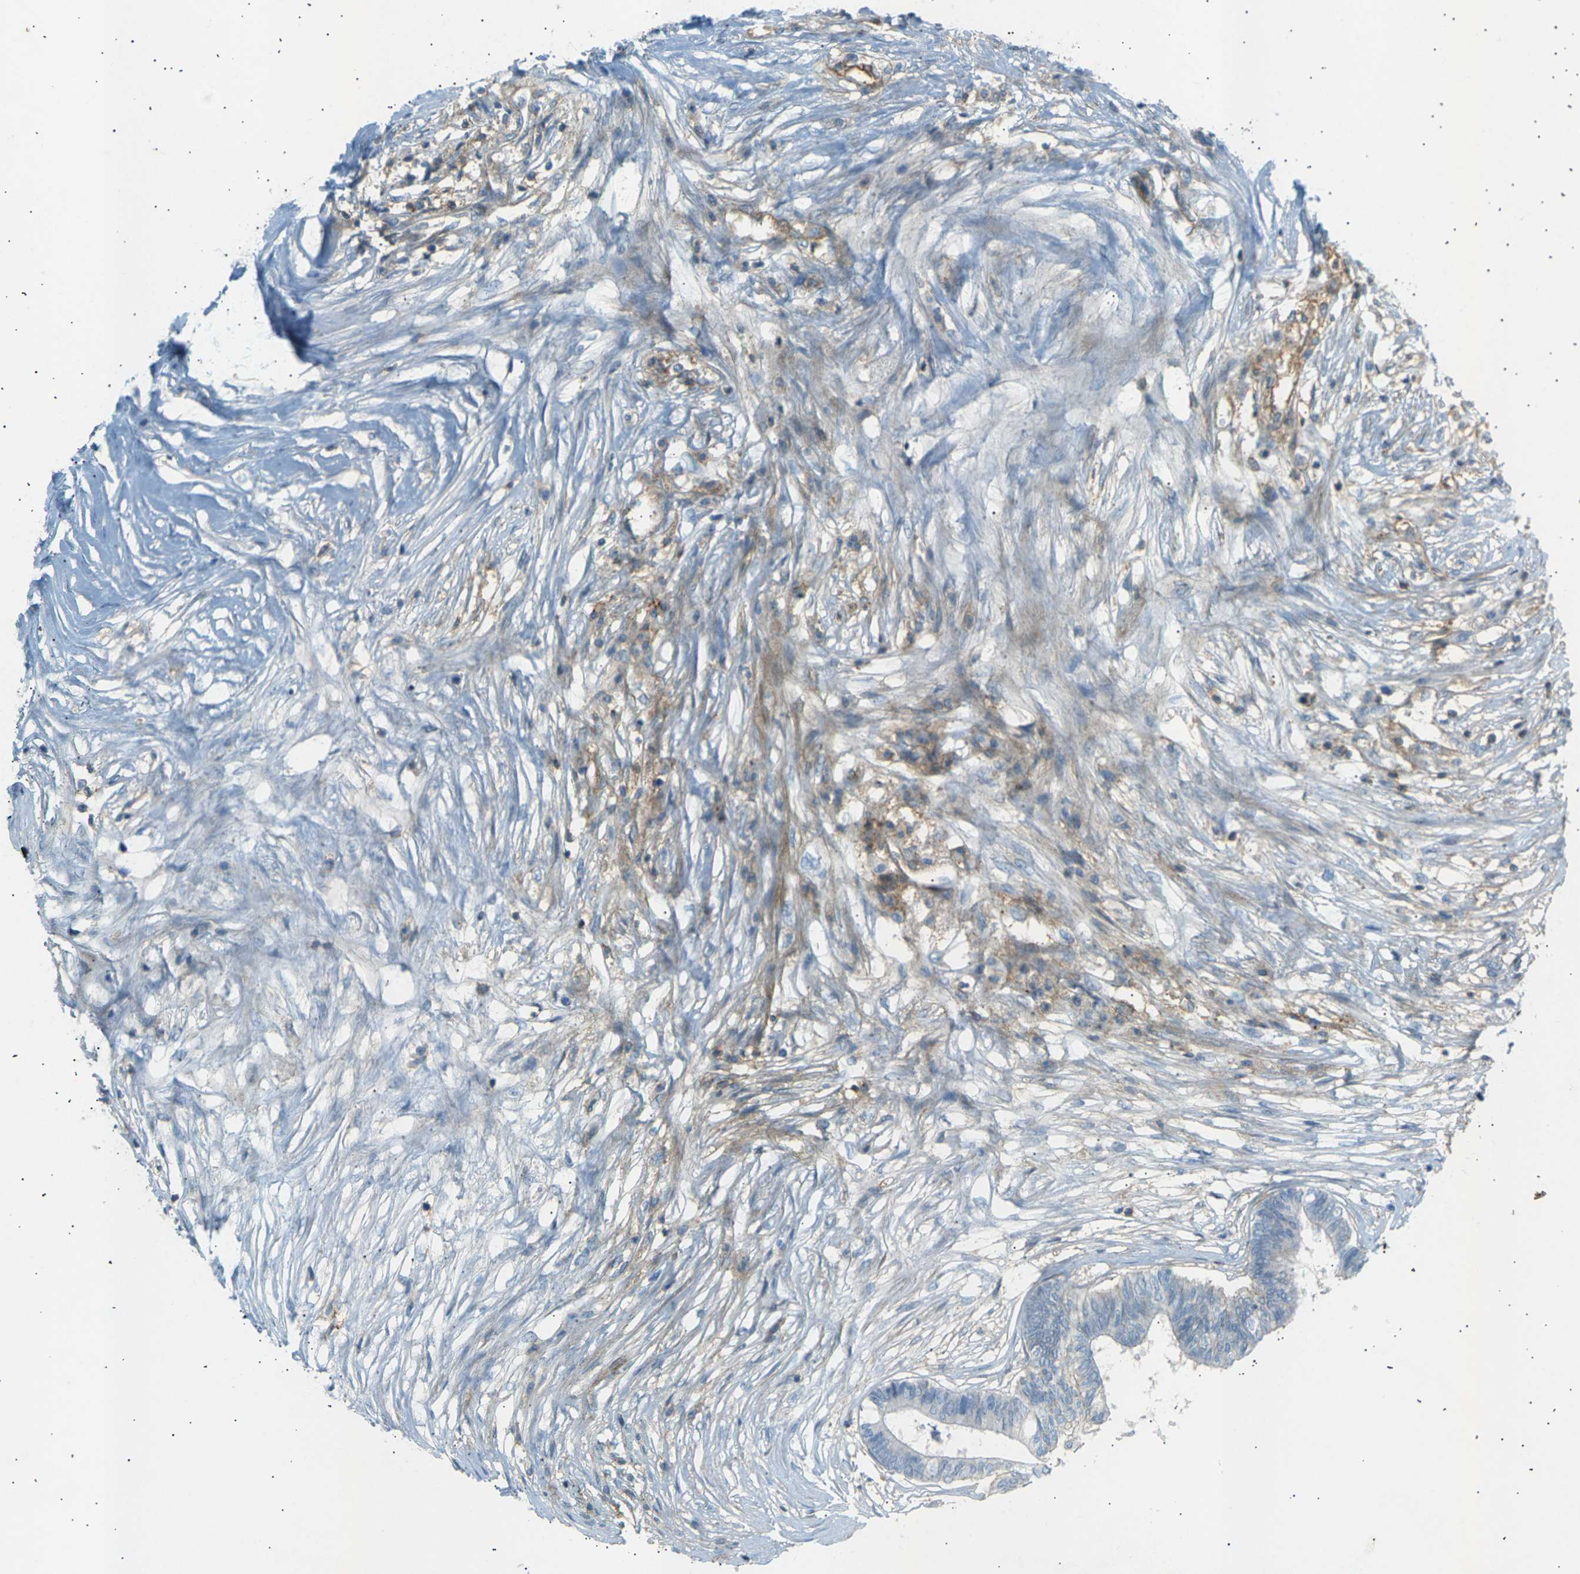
{"staining": {"intensity": "moderate", "quantity": "<25%", "location": "cytoplasmic/membranous"}, "tissue": "colorectal cancer", "cell_type": "Tumor cells", "image_type": "cancer", "snomed": [{"axis": "morphology", "description": "Adenocarcinoma, NOS"}, {"axis": "topography", "description": "Rectum"}], "caption": "Human colorectal cancer (adenocarcinoma) stained for a protein (brown) reveals moderate cytoplasmic/membranous positive staining in about <25% of tumor cells.", "gene": "ATP2B4", "patient": {"sex": "male", "age": 63}}